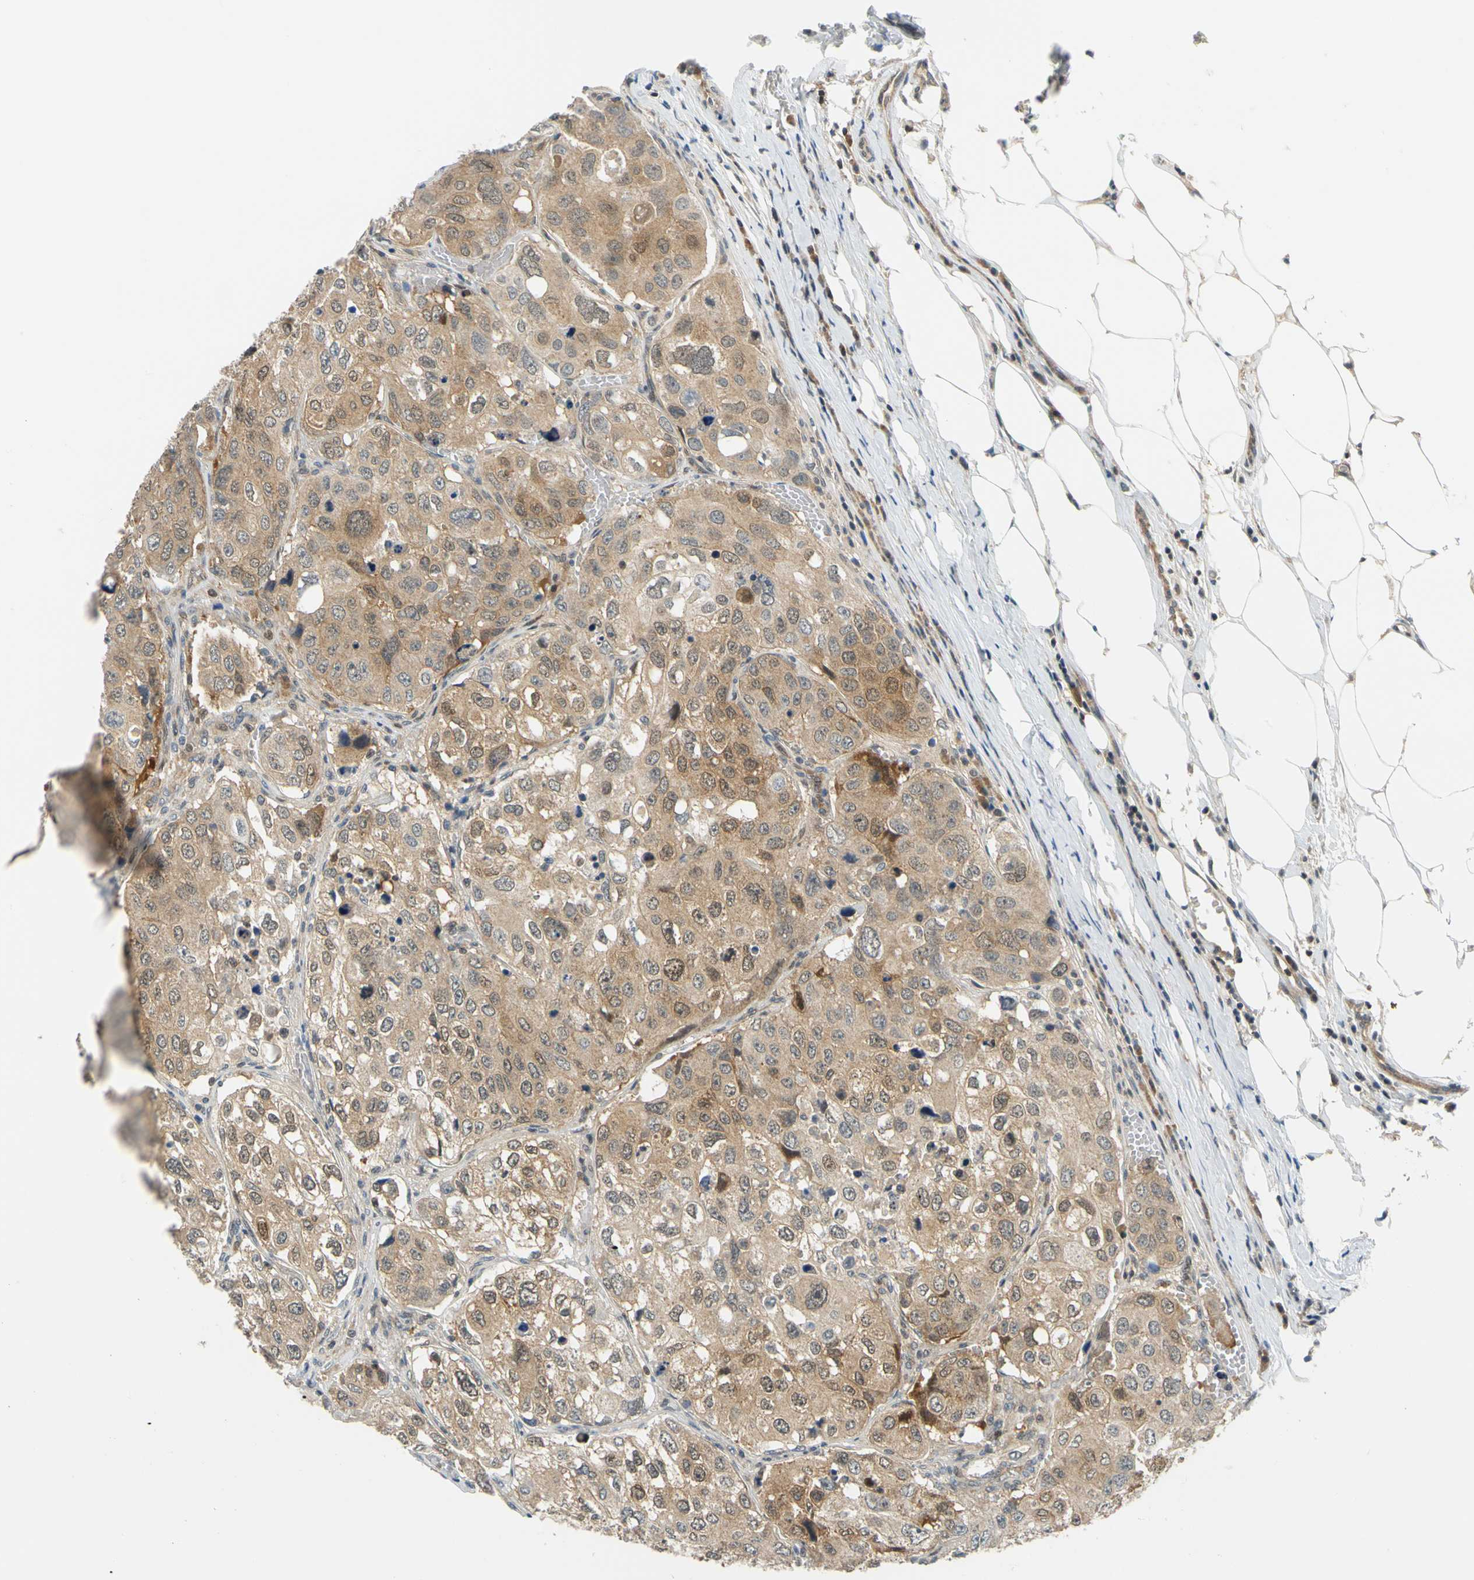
{"staining": {"intensity": "moderate", "quantity": ">75%", "location": "cytoplasmic/membranous"}, "tissue": "urothelial cancer", "cell_type": "Tumor cells", "image_type": "cancer", "snomed": [{"axis": "morphology", "description": "Urothelial carcinoma, High grade"}, {"axis": "topography", "description": "Lymph node"}, {"axis": "topography", "description": "Urinary bladder"}], "caption": "Urothelial carcinoma (high-grade) stained with immunohistochemistry demonstrates moderate cytoplasmic/membranous expression in approximately >75% of tumor cells.", "gene": "MAPK9", "patient": {"sex": "male", "age": 51}}